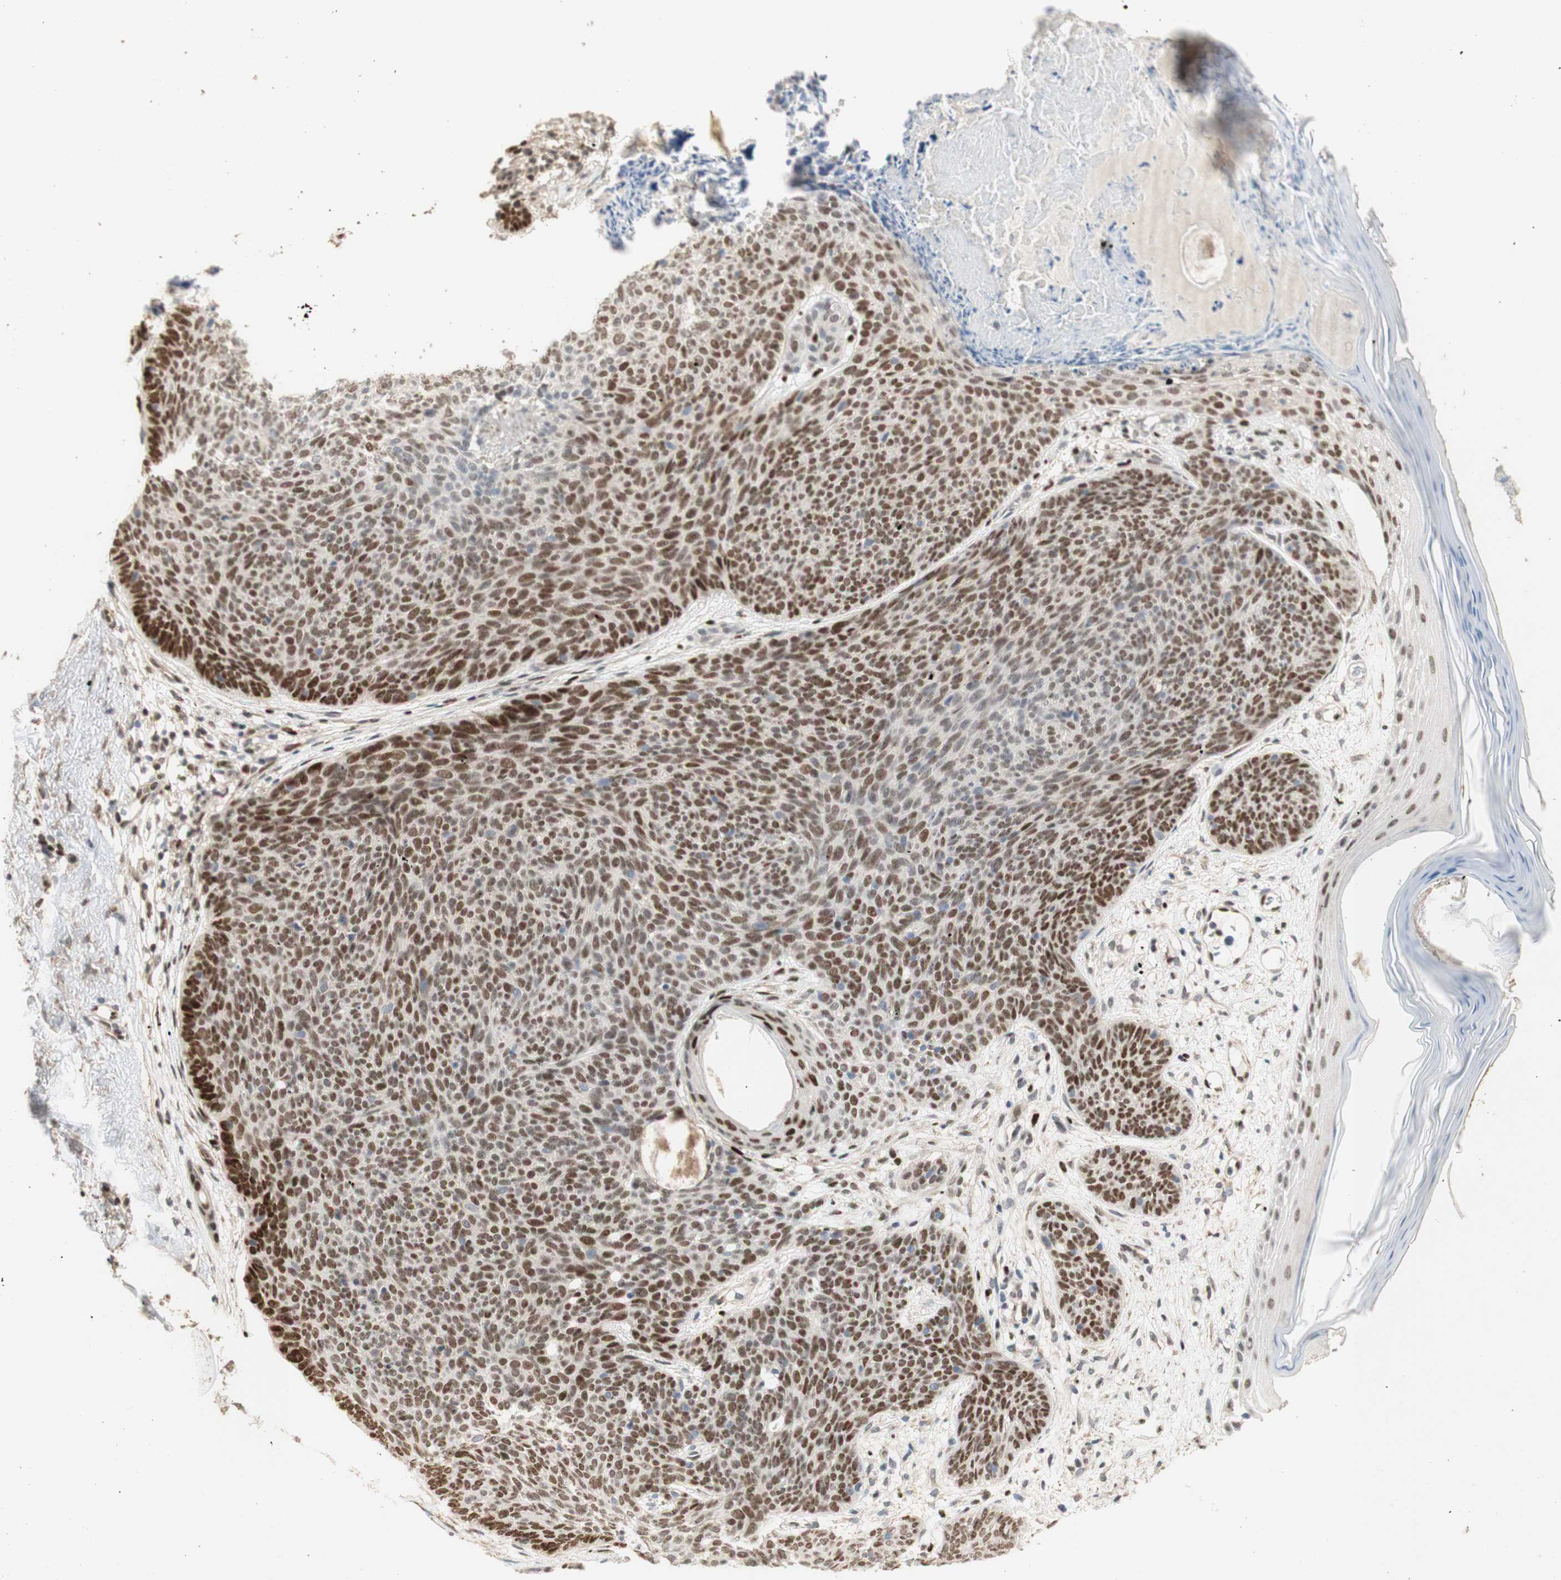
{"staining": {"intensity": "moderate", "quantity": ">75%", "location": "nuclear"}, "tissue": "skin cancer", "cell_type": "Tumor cells", "image_type": "cancer", "snomed": [{"axis": "morphology", "description": "Normal tissue, NOS"}, {"axis": "morphology", "description": "Basal cell carcinoma"}, {"axis": "topography", "description": "Skin"}], "caption": "A micrograph showing moderate nuclear positivity in about >75% of tumor cells in skin cancer (basal cell carcinoma), as visualized by brown immunohistochemical staining.", "gene": "FOXP1", "patient": {"sex": "female", "age": 70}}